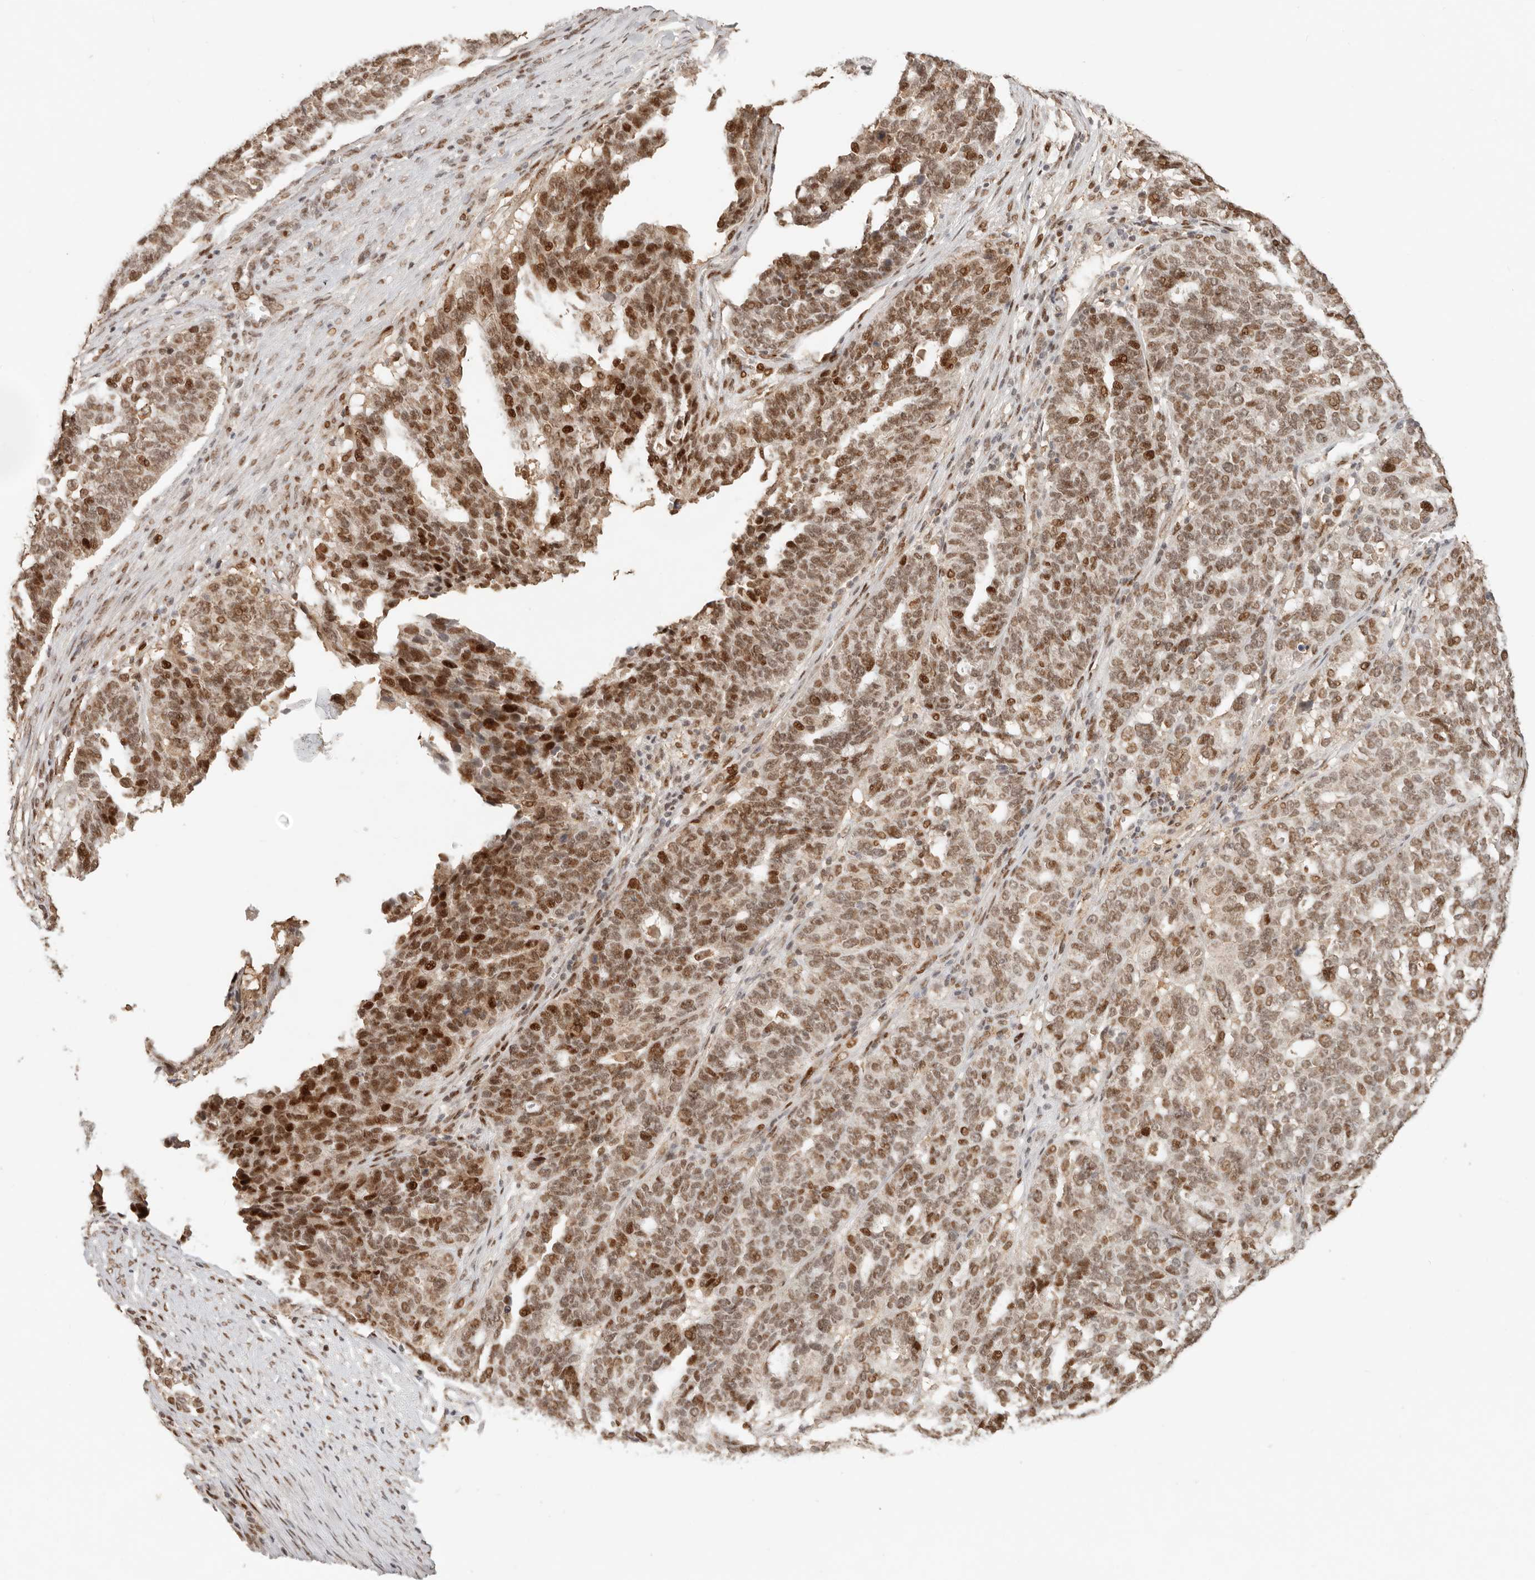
{"staining": {"intensity": "moderate", "quantity": ">75%", "location": "nuclear"}, "tissue": "ovarian cancer", "cell_type": "Tumor cells", "image_type": "cancer", "snomed": [{"axis": "morphology", "description": "Cystadenocarcinoma, serous, NOS"}, {"axis": "topography", "description": "Ovary"}], "caption": "Brown immunohistochemical staining in human ovarian serous cystadenocarcinoma reveals moderate nuclear expression in about >75% of tumor cells.", "gene": "NPAS2", "patient": {"sex": "female", "age": 59}}